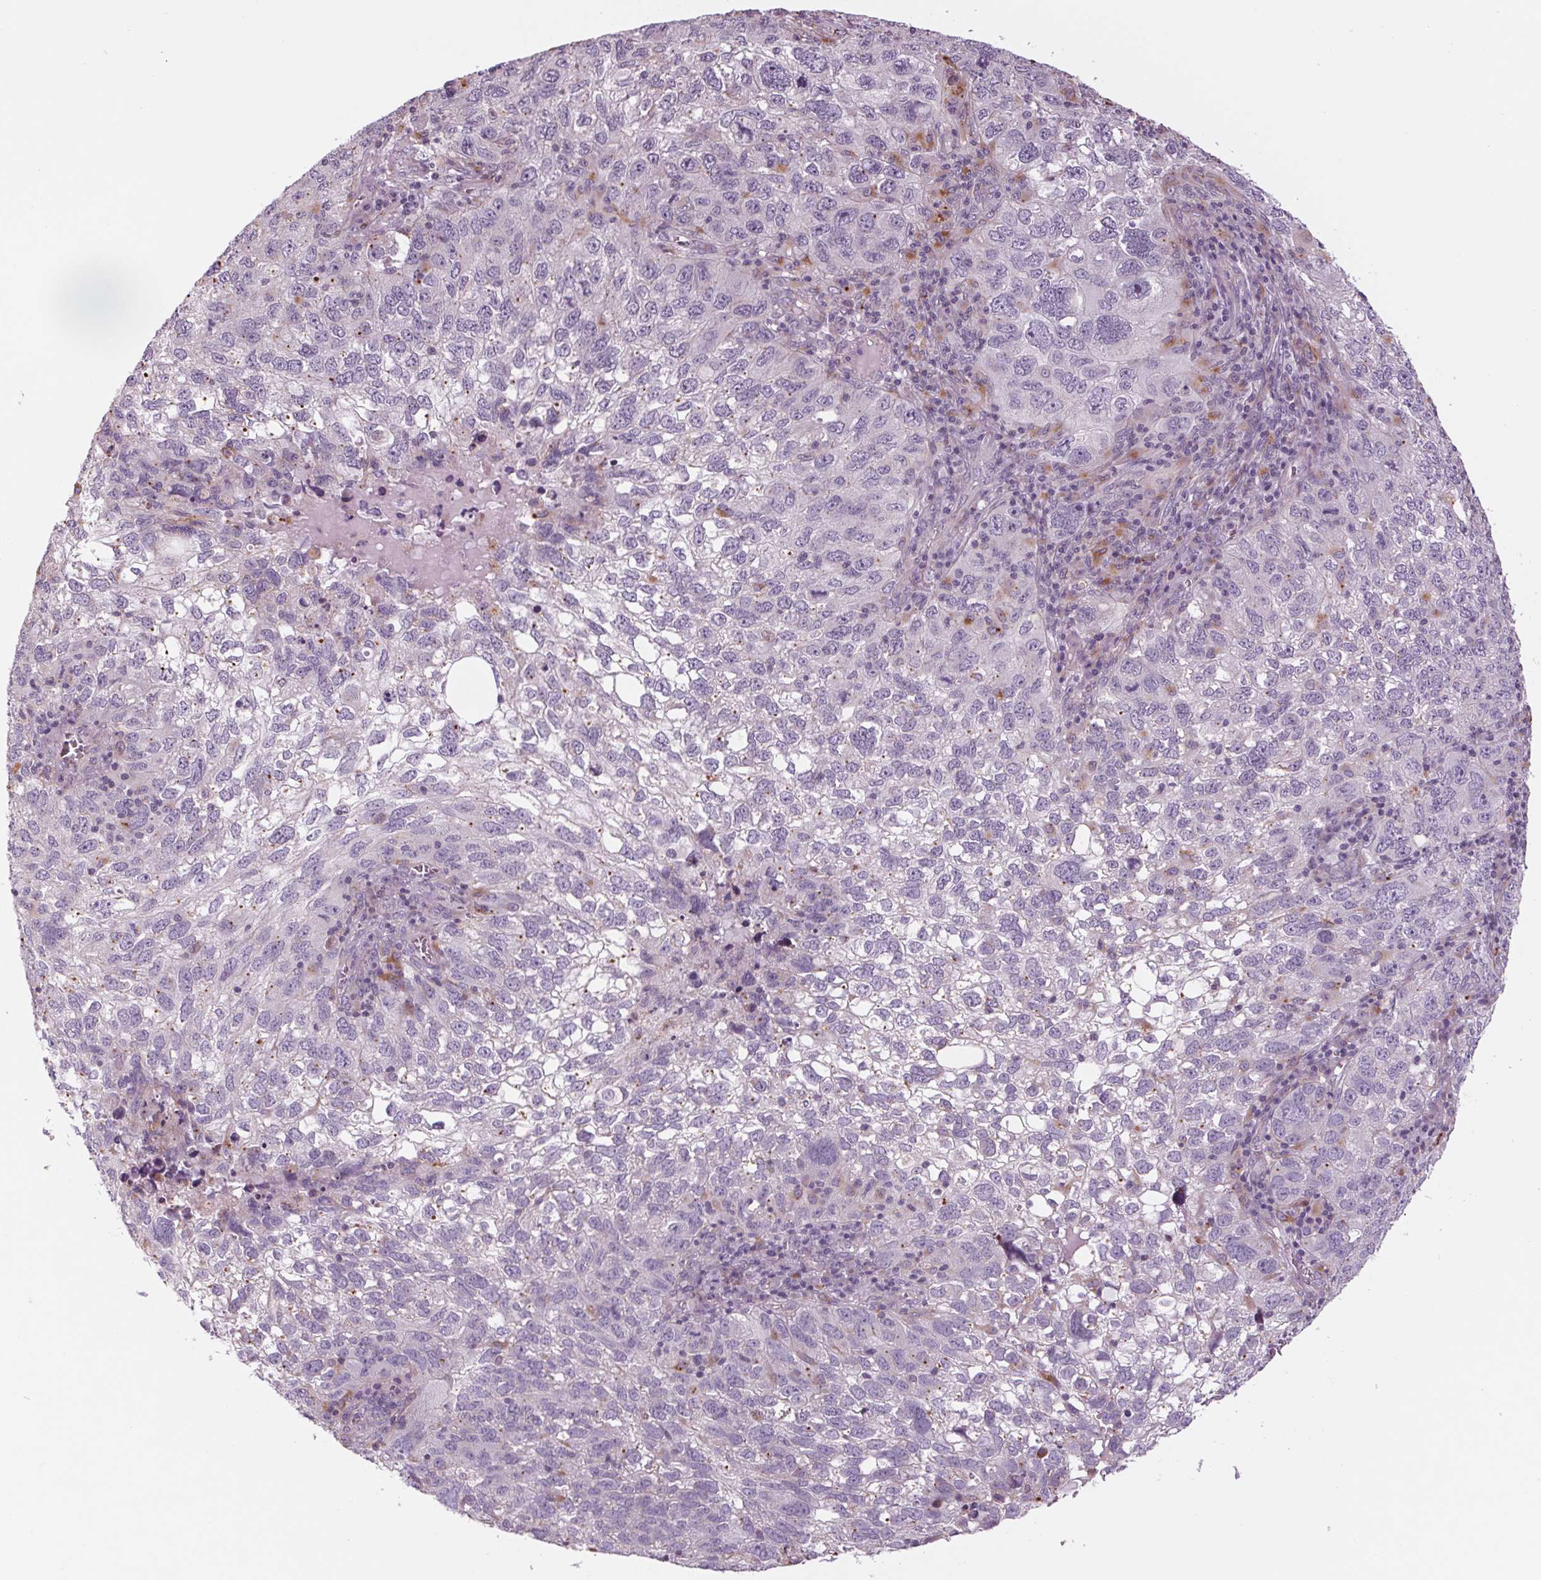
{"staining": {"intensity": "negative", "quantity": "none", "location": "none"}, "tissue": "cervical cancer", "cell_type": "Tumor cells", "image_type": "cancer", "snomed": [{"axis": "morphology", "description": "Squamous cell carcinoma, NOS"}, {"axis": "topography", "description": "Cervix"}], "caption": "Squamous cell carcinoma (cervical) was stained to show a protein in brown. There is no significant staining in tumor cells. (DAB IHC, high magnification).", "gene": "SAMD5", "patient": {"sex": "female", "age": 55}}